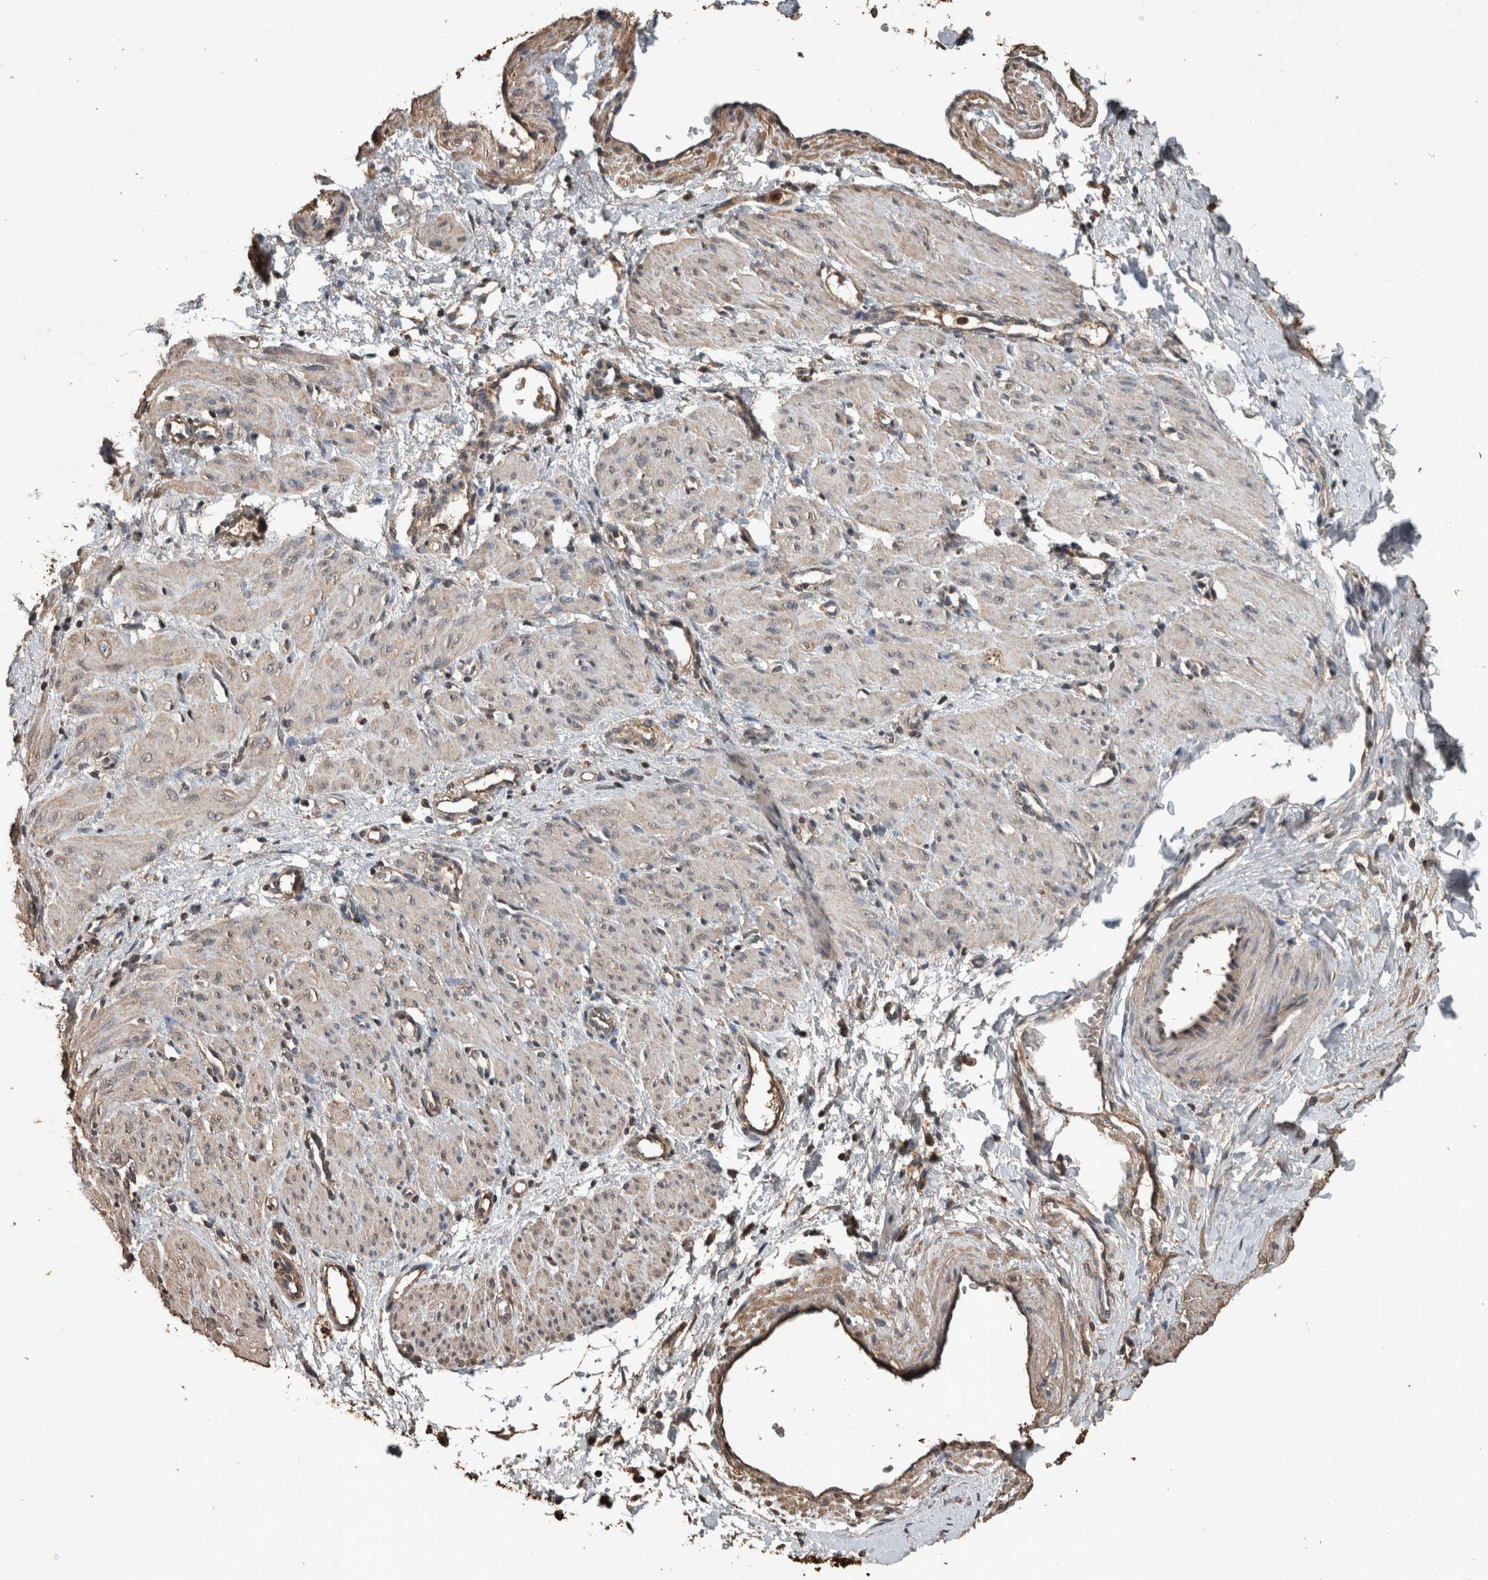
{"staining": {"intensity": "moderate", "quantity": "25%-75%", "location": "cytoplasmic/membranous"}, "tissue": "smooth muscle", "cell_type": "Smooth muscle cells", "image_type": "normal", "snomed": [{"axis": "morphology", "description": "Normal tissue, NOS"}, {"axis": "topography", "description": "Endometrium"}], "caption": "IHC of benign human smooth muscle reveals medium levels of moderate cytoplasmic/membranous staining in about 25%-75% of smooth muscle cells.", "gene": "FGFRL1", "patient": {"sex": "female", "age": 33}}